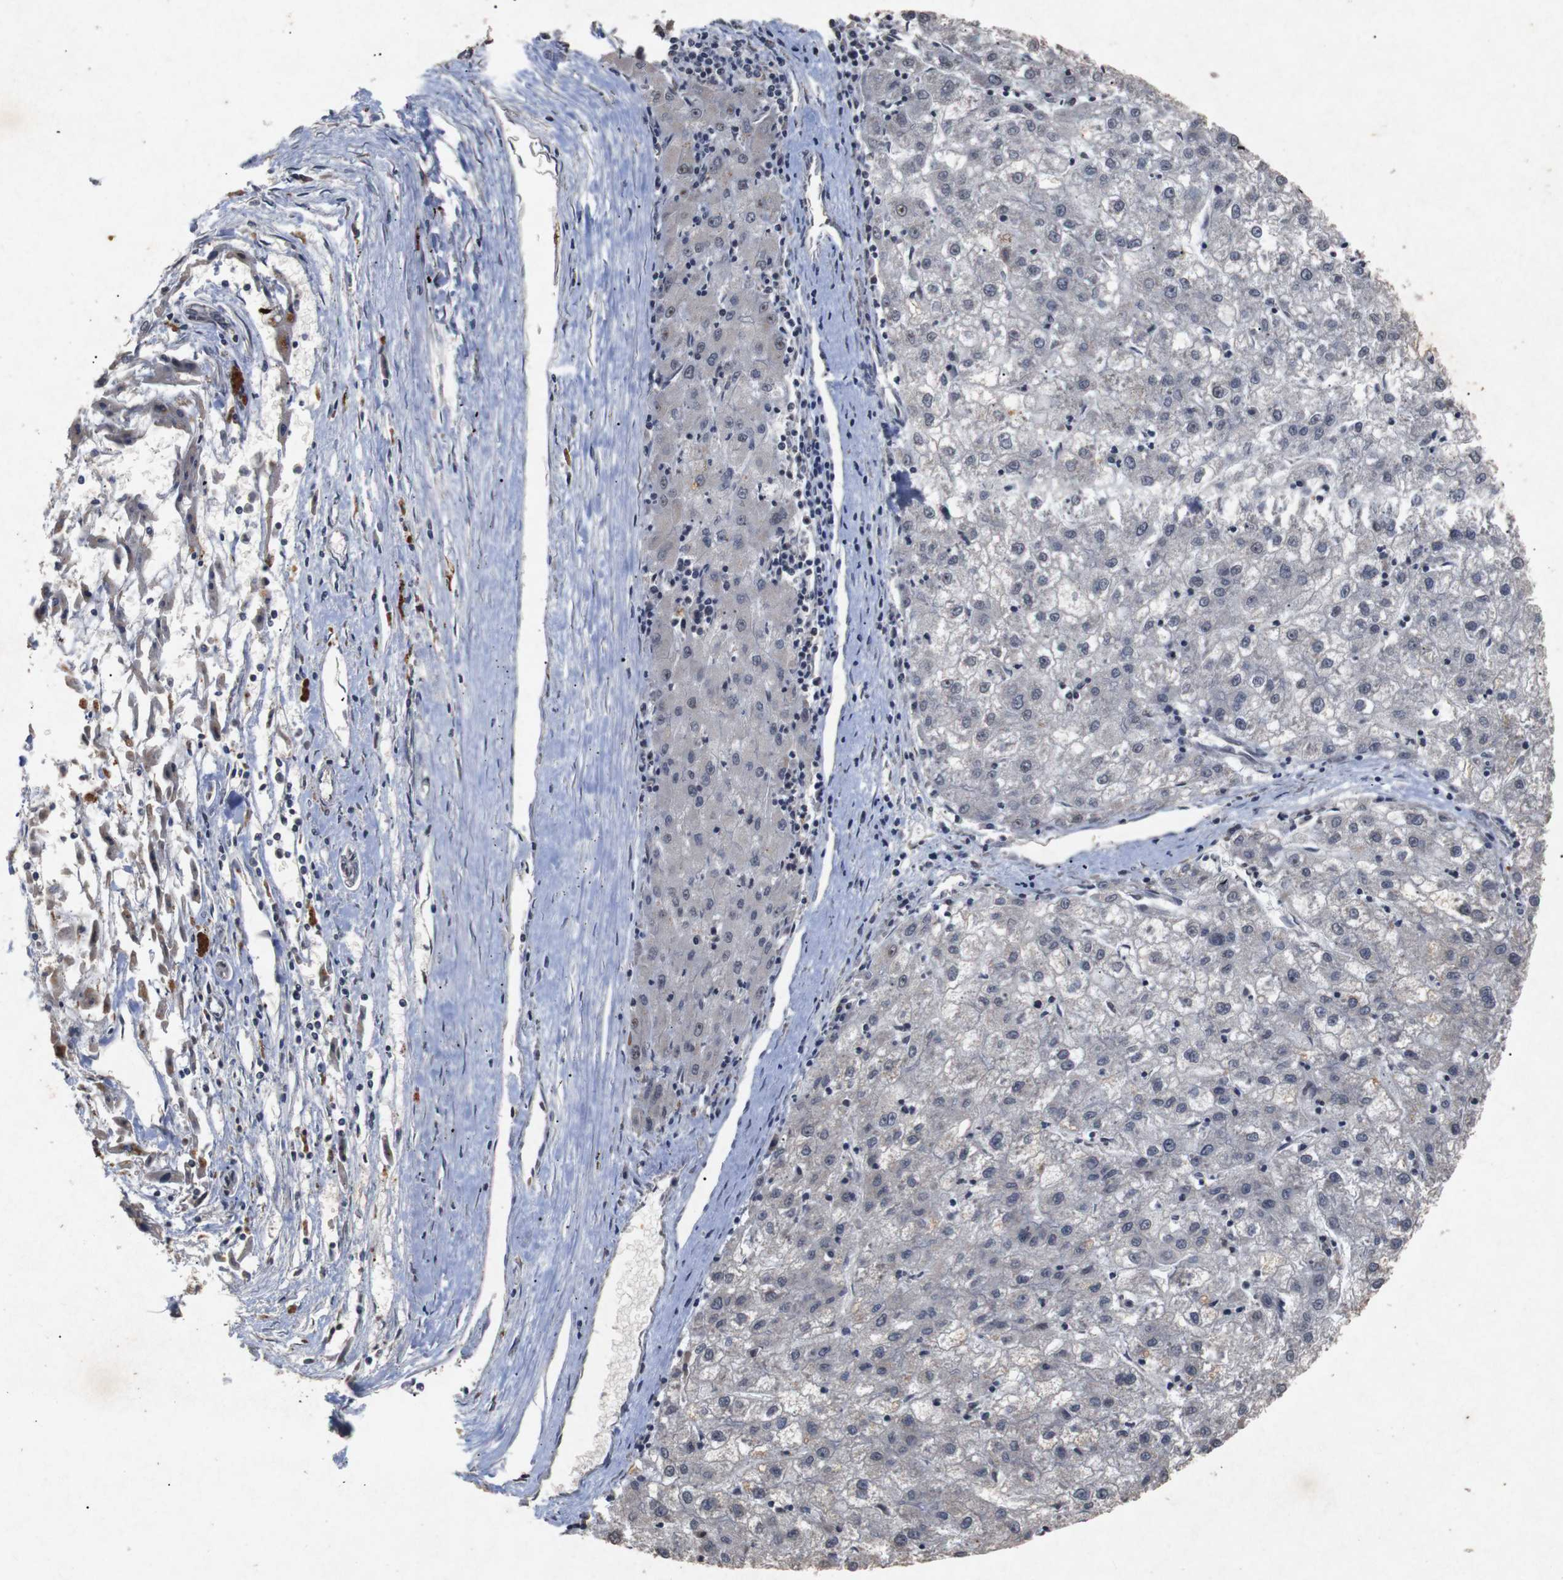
{"staining": {"intensity": "weak", "quantity": "25%-75%", "location": "nuclear"}, "tissue": "liver cancer", "cell_type": "Tumor cells", "image_type": "cancer", "snomed": [{"axis": "morphology", "description": "Carcinoma, Hepatocellular, NOS"}, {"axis": "topography", "description": "Liver"}], "caption": "Hepatocellular carcinoma (liver) was stained to show a protein in brown. There is low levels of weak nuclear staining in approximately 25%-75% of tumor cells.", "gene": "PARN", "patient": {"sex": "male", "age": 72}}